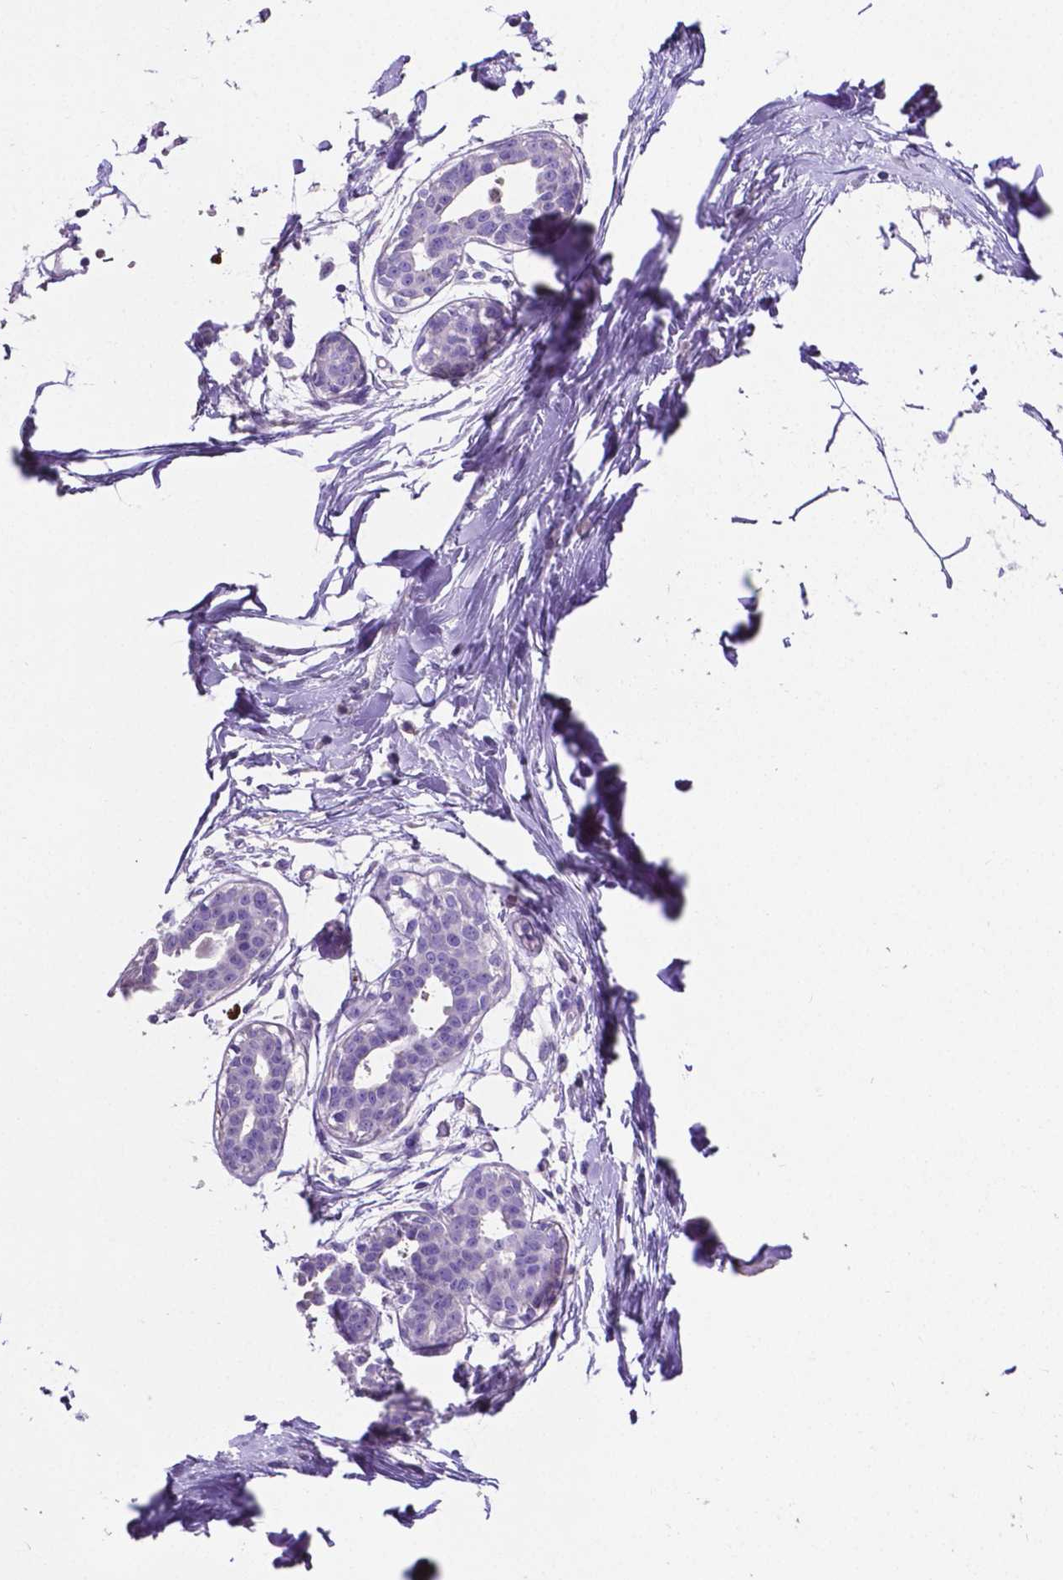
{"staining": {"intensity": "negative", "quantity": "none", "location": "none"}, "tissue": "breast", "cell_type": "Adipocytes", "image_type": "normal", "snomed": [{"axis": "morphology", "description": "Normal tissue, NOS"}, {"axis": "topography", "description": "Breast"}], "caption": "This is an immunohistochemistry (IHC) micrograph of unremarkable human breast. There is no staining in adipocytes.", "gene": "MMP9", "patient": {"sex": "female", "age": 45}}